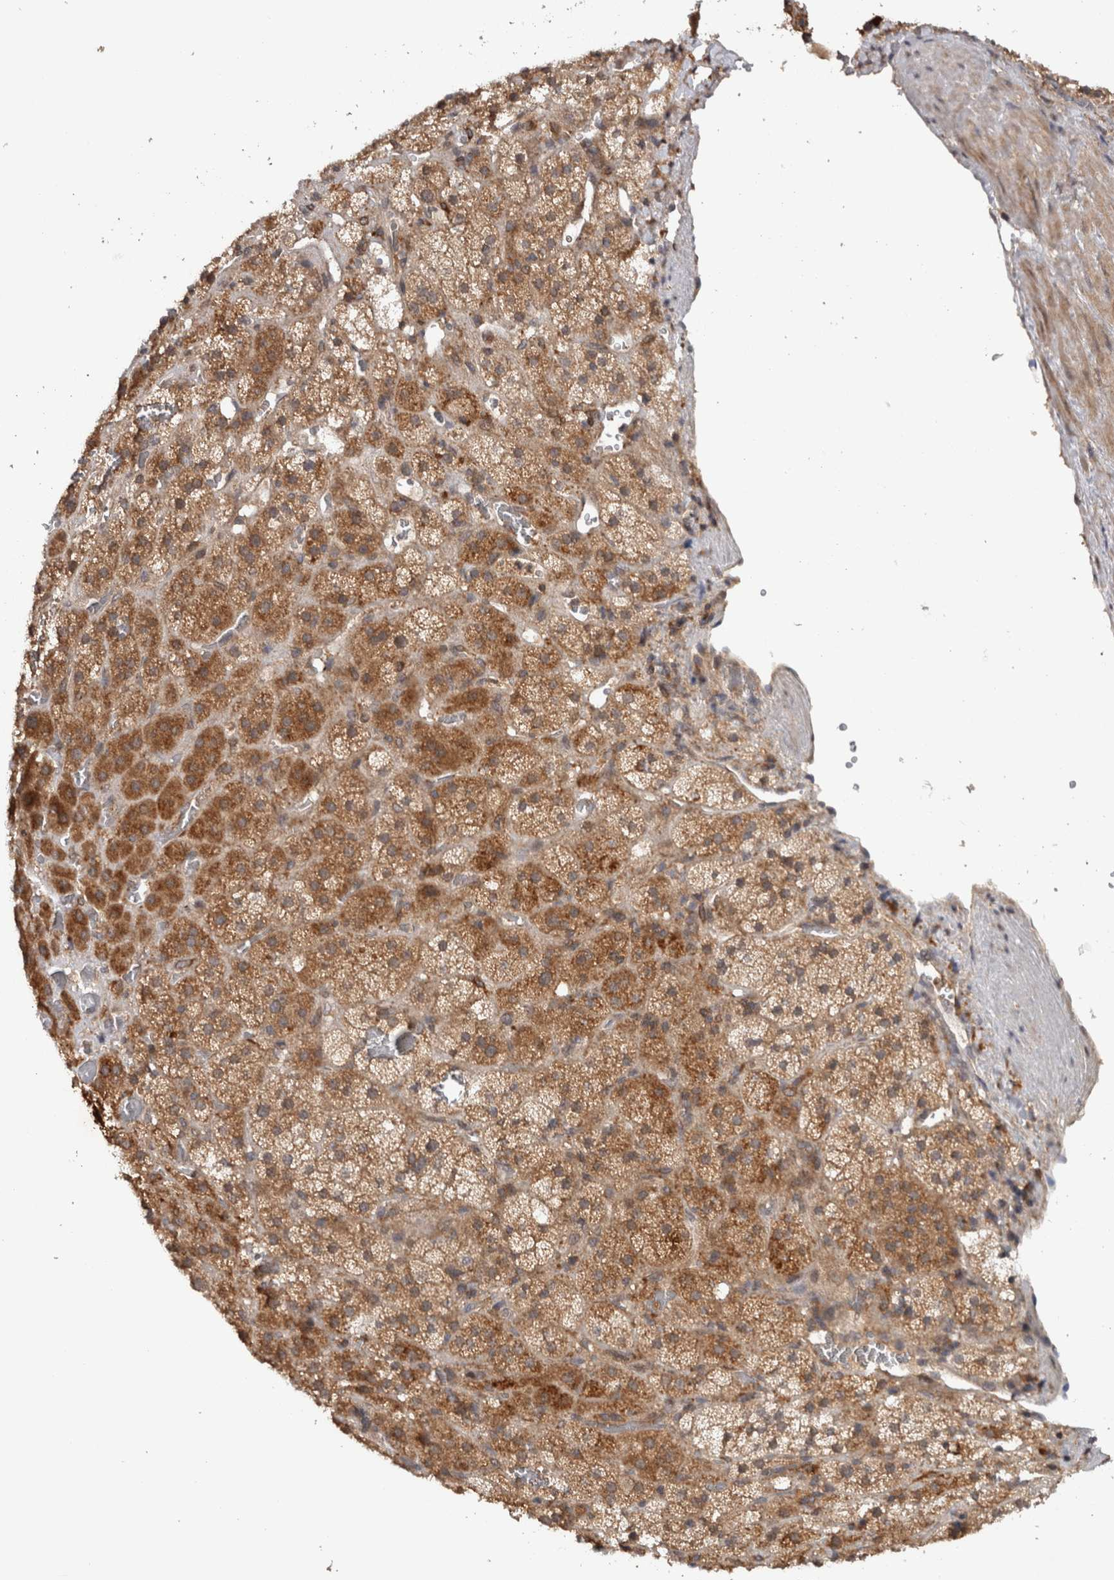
{"staining": {"intensity": "moderate", "quantity": ">75%", "location": "cytoplasmic/membranous"}, "tissue": "adrenal gland", "cell_type": "Glandular cells", "image_type": "normal", "snomed": [{"axis": "morphology", "description": "Normal tissue, NOS"}, {"axis": "topography", "description": "Adrenal gland"}], "caption": "Protein expression analysis of normal human adrenal gland reveals moderate cytoplasmic/membranous expression in approximately >75% of glandular cells. Immunohistochemistry (ihc) stains the protein of interest in brown and the nuclei are stained blue.", "gene": "HMOX2", "patient": {"sex": "male", "age": 57}}